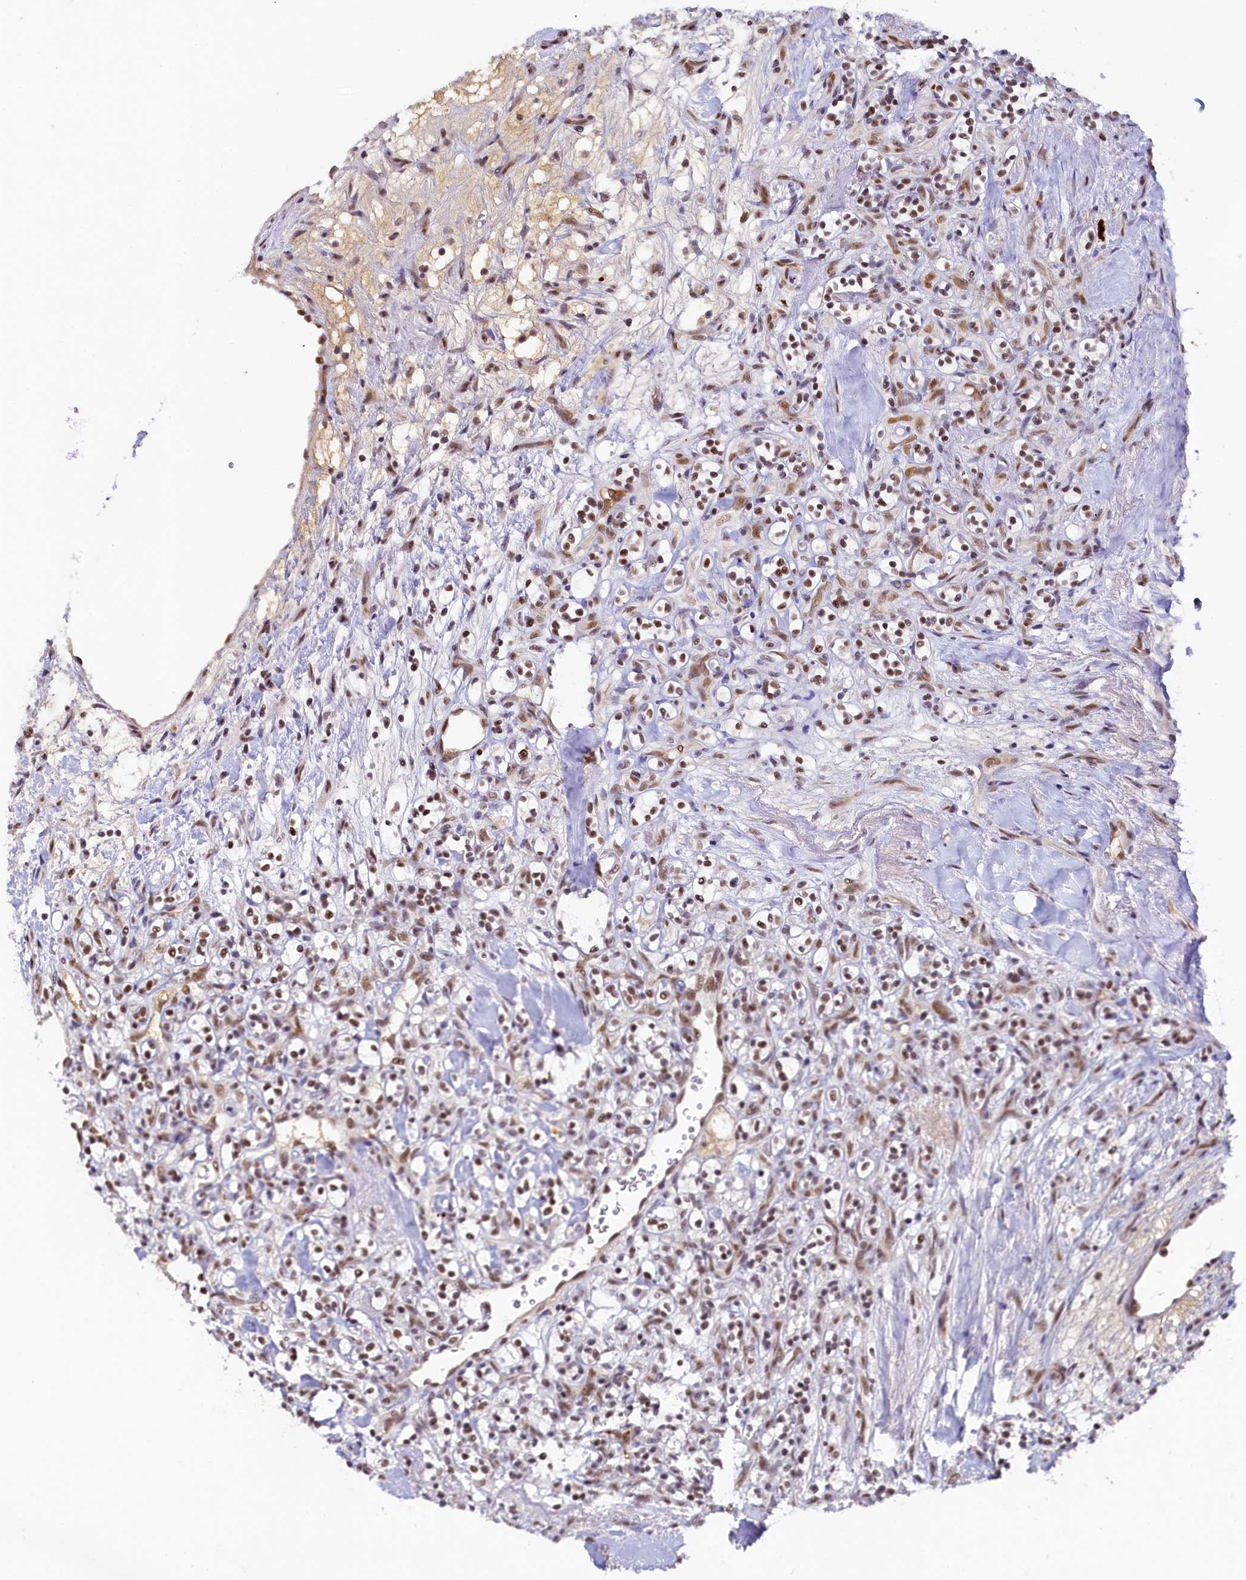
{"staining": {"intensity": "moderate", "quantity": ">75%", "location": "nuclear"}, "tissue": "renal cancer", "cell_type": "Tumor cells", "image_type": "cancer", "snomed": [{"axis": "morphology", "description": "Adenocarcinoma, NOS"}, {"axis": "topography", "description": "Kidney"}], "caption": "A brown stain shows moderate nuclear staining of a protein in human renal cancer (adenocarcinoma) tumor cells. The staining was performed using DAB, with brown indicating positive protein expression. Nuclei are stained blue with hematoxylin.", "gene": "INTS14", "patient": {"sex": "male", "age": 77}}